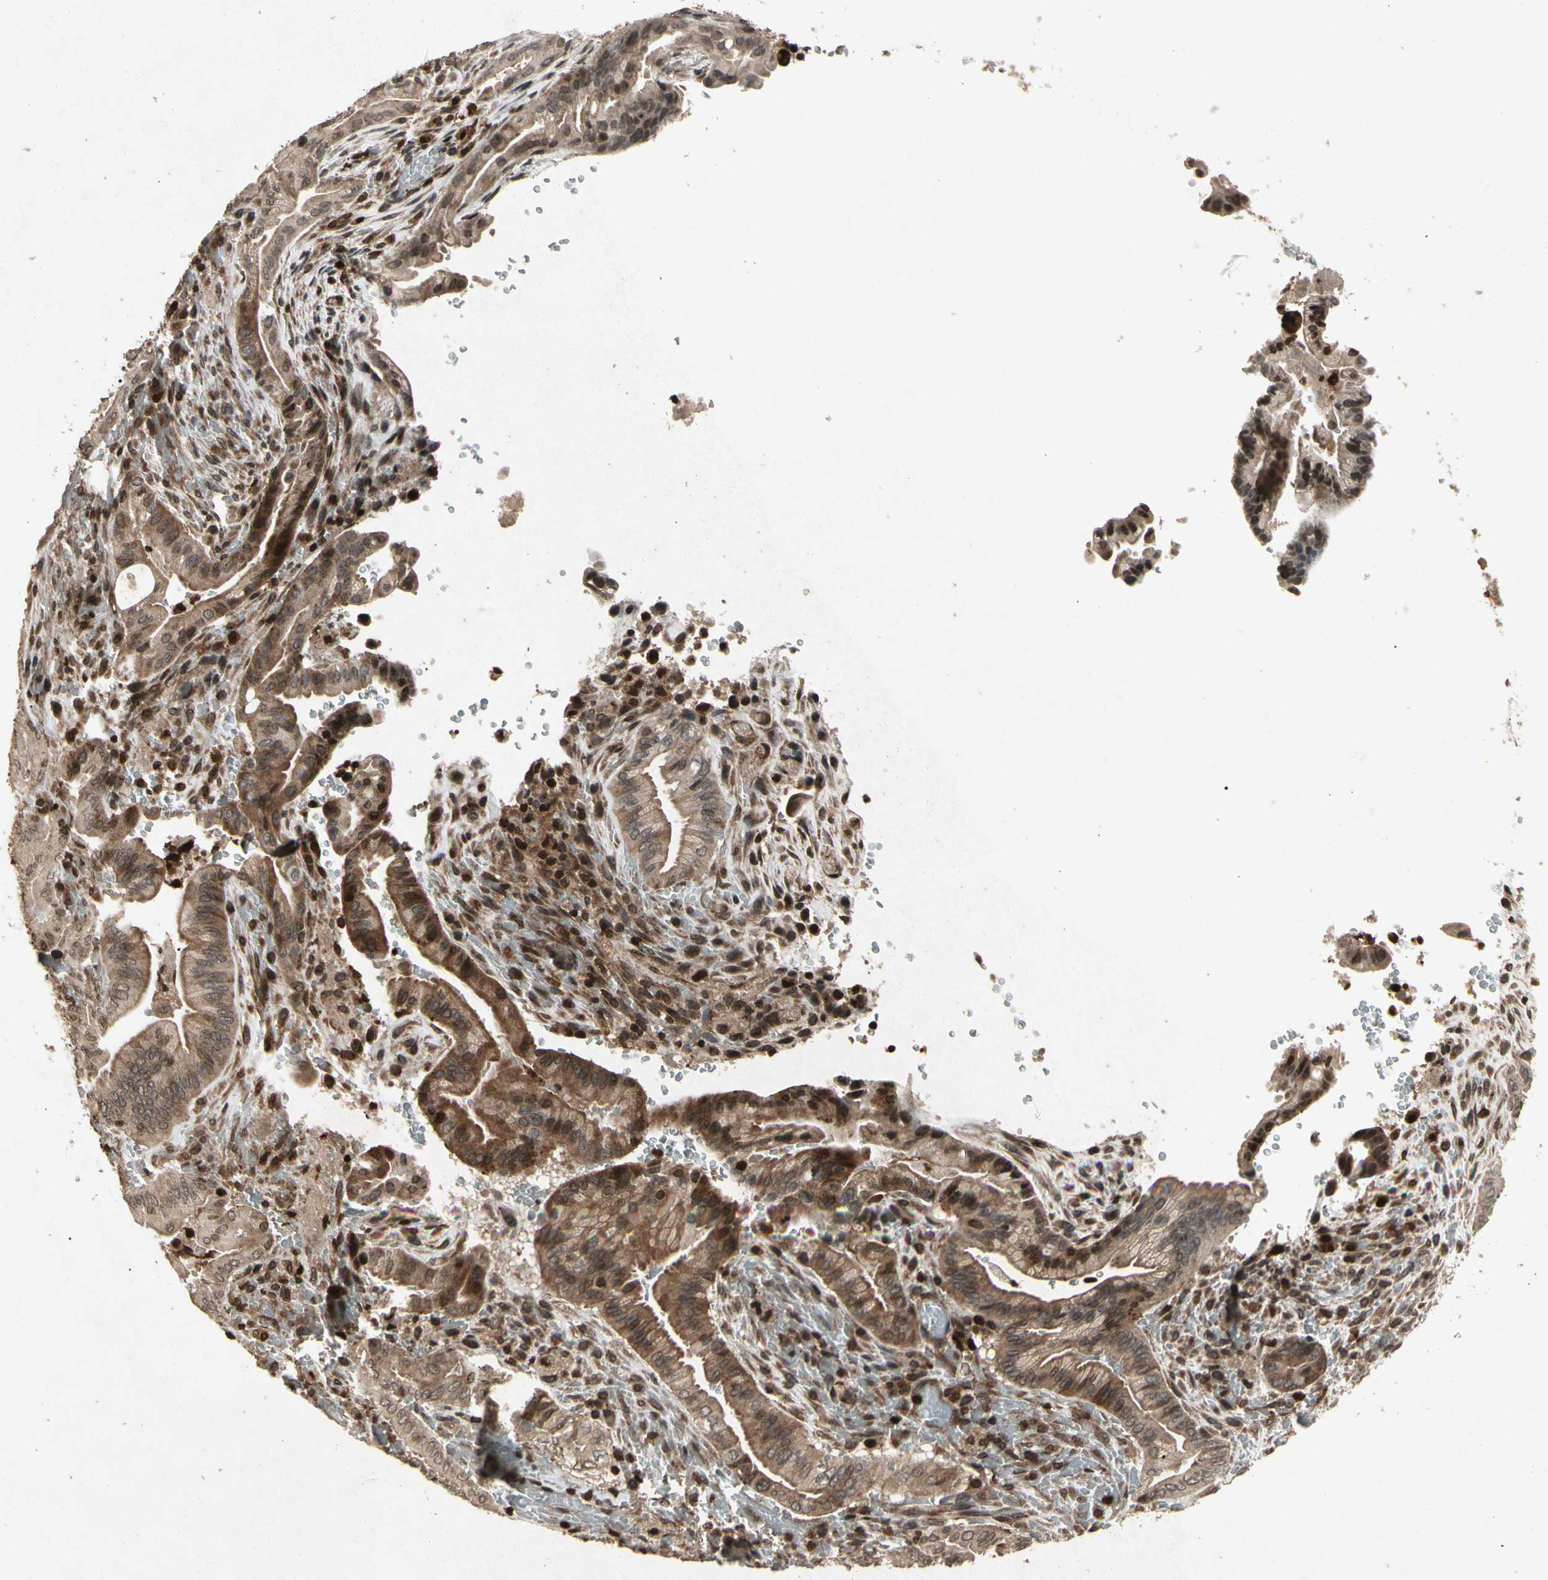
{"staining": {"intensity": "moderate", "quantity": ">75%", "location": "cytoplasmic/membranous"}, "tissue": "liver cancer", "cell_type": "Tumor cells", "image_type": "cancer", "snomed": [{"axis": "morphology", "description": "Cholangiocarcinoma"}, {"axis": "topography", "description": "Liver"}], "caption": "This is an image of IHC staining of liver cholangiocarcinoma, which shows moderate positivity in the cytoplasmic/membranous of tumor cells.", "gene": "GLRX", "patient": {"sex": "female", "age": 68}}